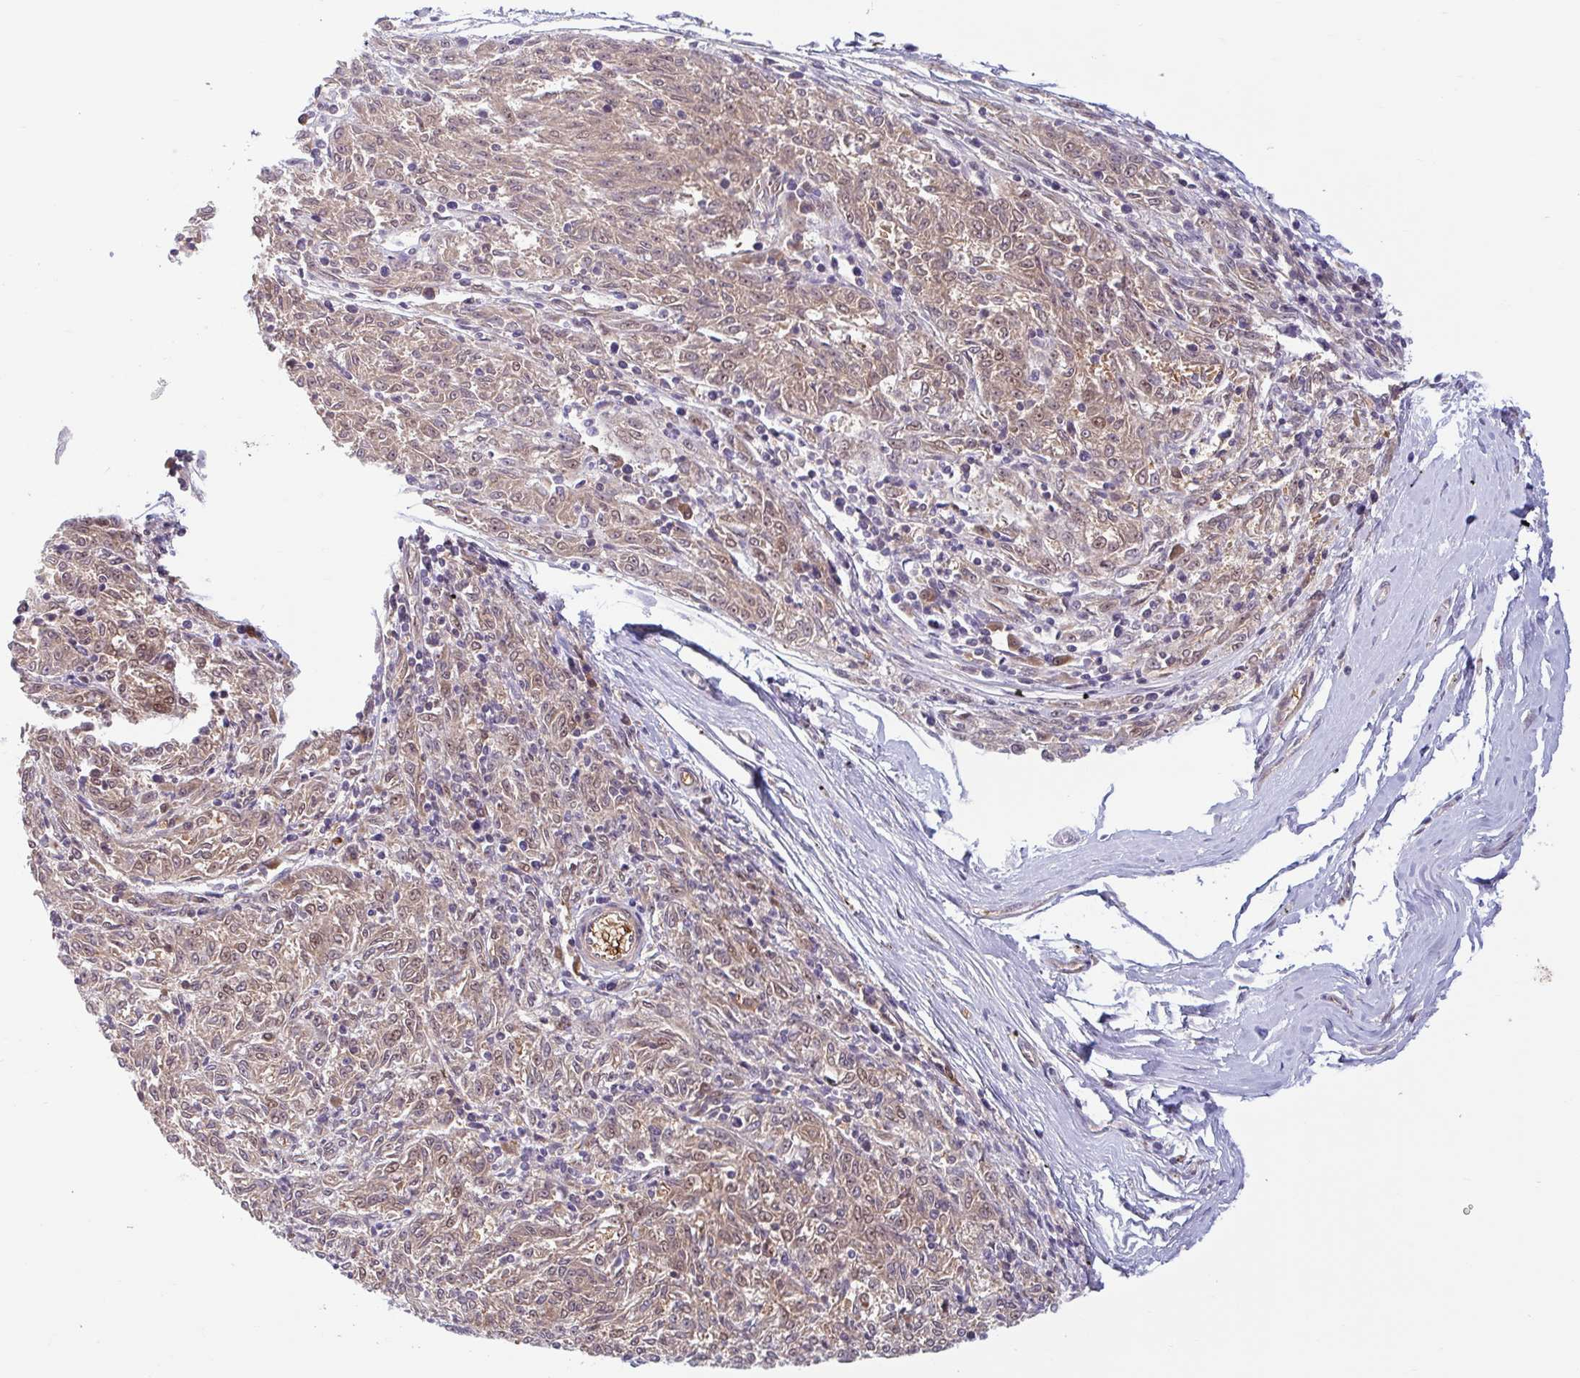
{"staining": {"intensity": "weak", "quantity": "25%-75%", "location": "cytoplasmic/membranous"}, "tissue": "melanoma", "cell_type": "Tumor cells", "image_type": "cancer", "snomed": [{"axis": "morphology", "description": "Malignant melanoma, NOS"}, {"axis": "topography", "description": "Skin"}], "caption": "IHC micrograph of human melanoma stained for a protein (brown), which demonstrates low levels of weak cytoplasmic/membranous positivity in about 25%-75% of tumor cells.", "gene": "HMBS", "patient": {"sex": "female", "age": 72}}